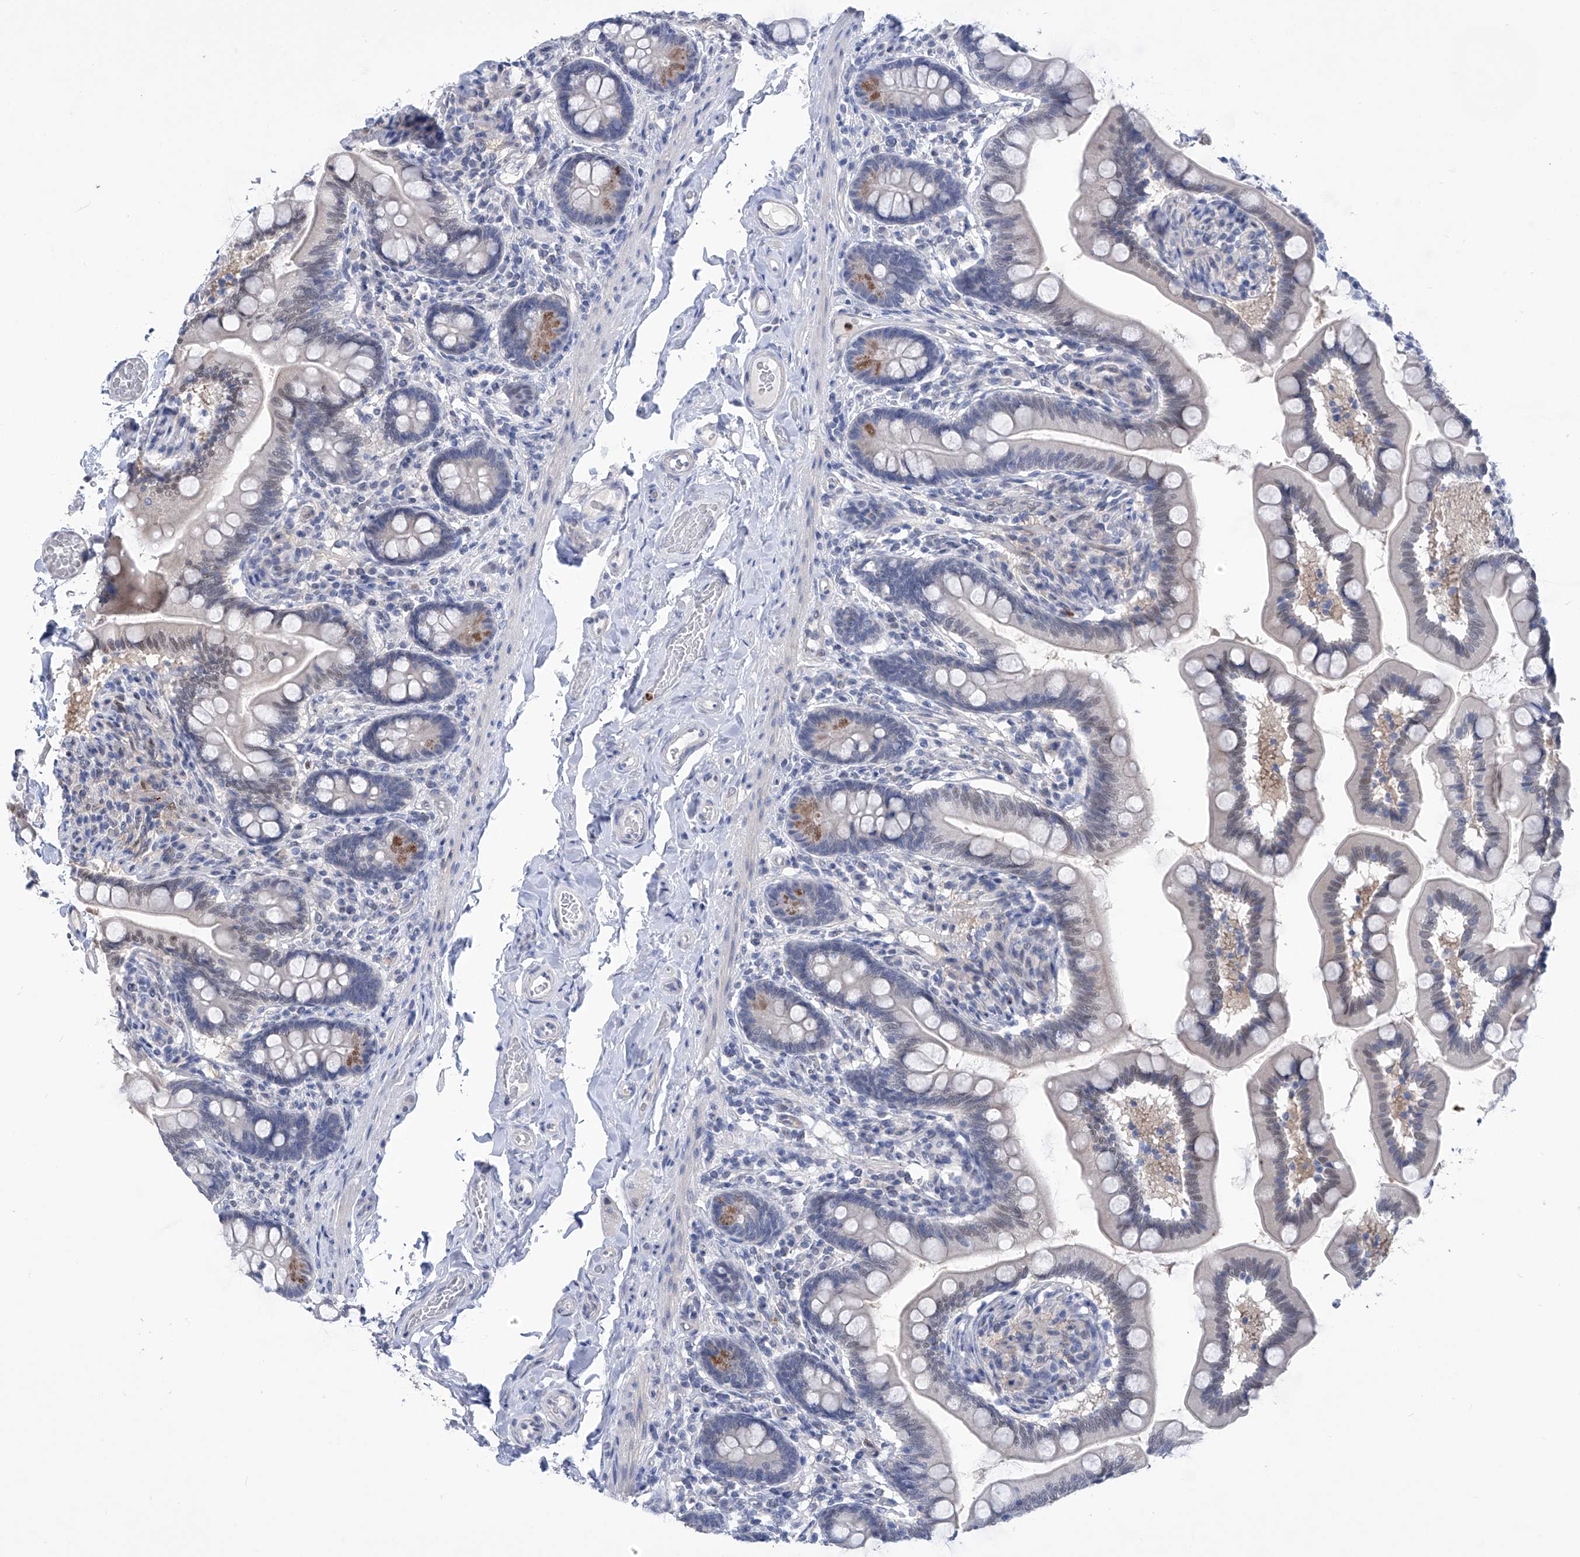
{"staining": {"intensity": "moderate", "quantity": "<25%", "location": "cytoplasmic/membranous,nuclear"}, "tissue": "small intestine", "cell_type": "Glandular cells", "image_type": "normal", "snomed": [{"axis": "morphology", "description": "Normal tissue, NOS"}, {"axis": "topography", "description": "Small intestine"}], "caption": "Immunohistochemical staining of normal human small intestine demonstrates low levels of moderate cytoplasmic/membranous,nuclear expression in about <25% of glandular cells. The protein is stained brown, and the nuclei are stained in blue (DAB (3,3'-diaminobenzidine) IHC with brightfield microscopy, high magnification).", "gene": "PHF20", "patient": {"sex": "female", "age": 64}}